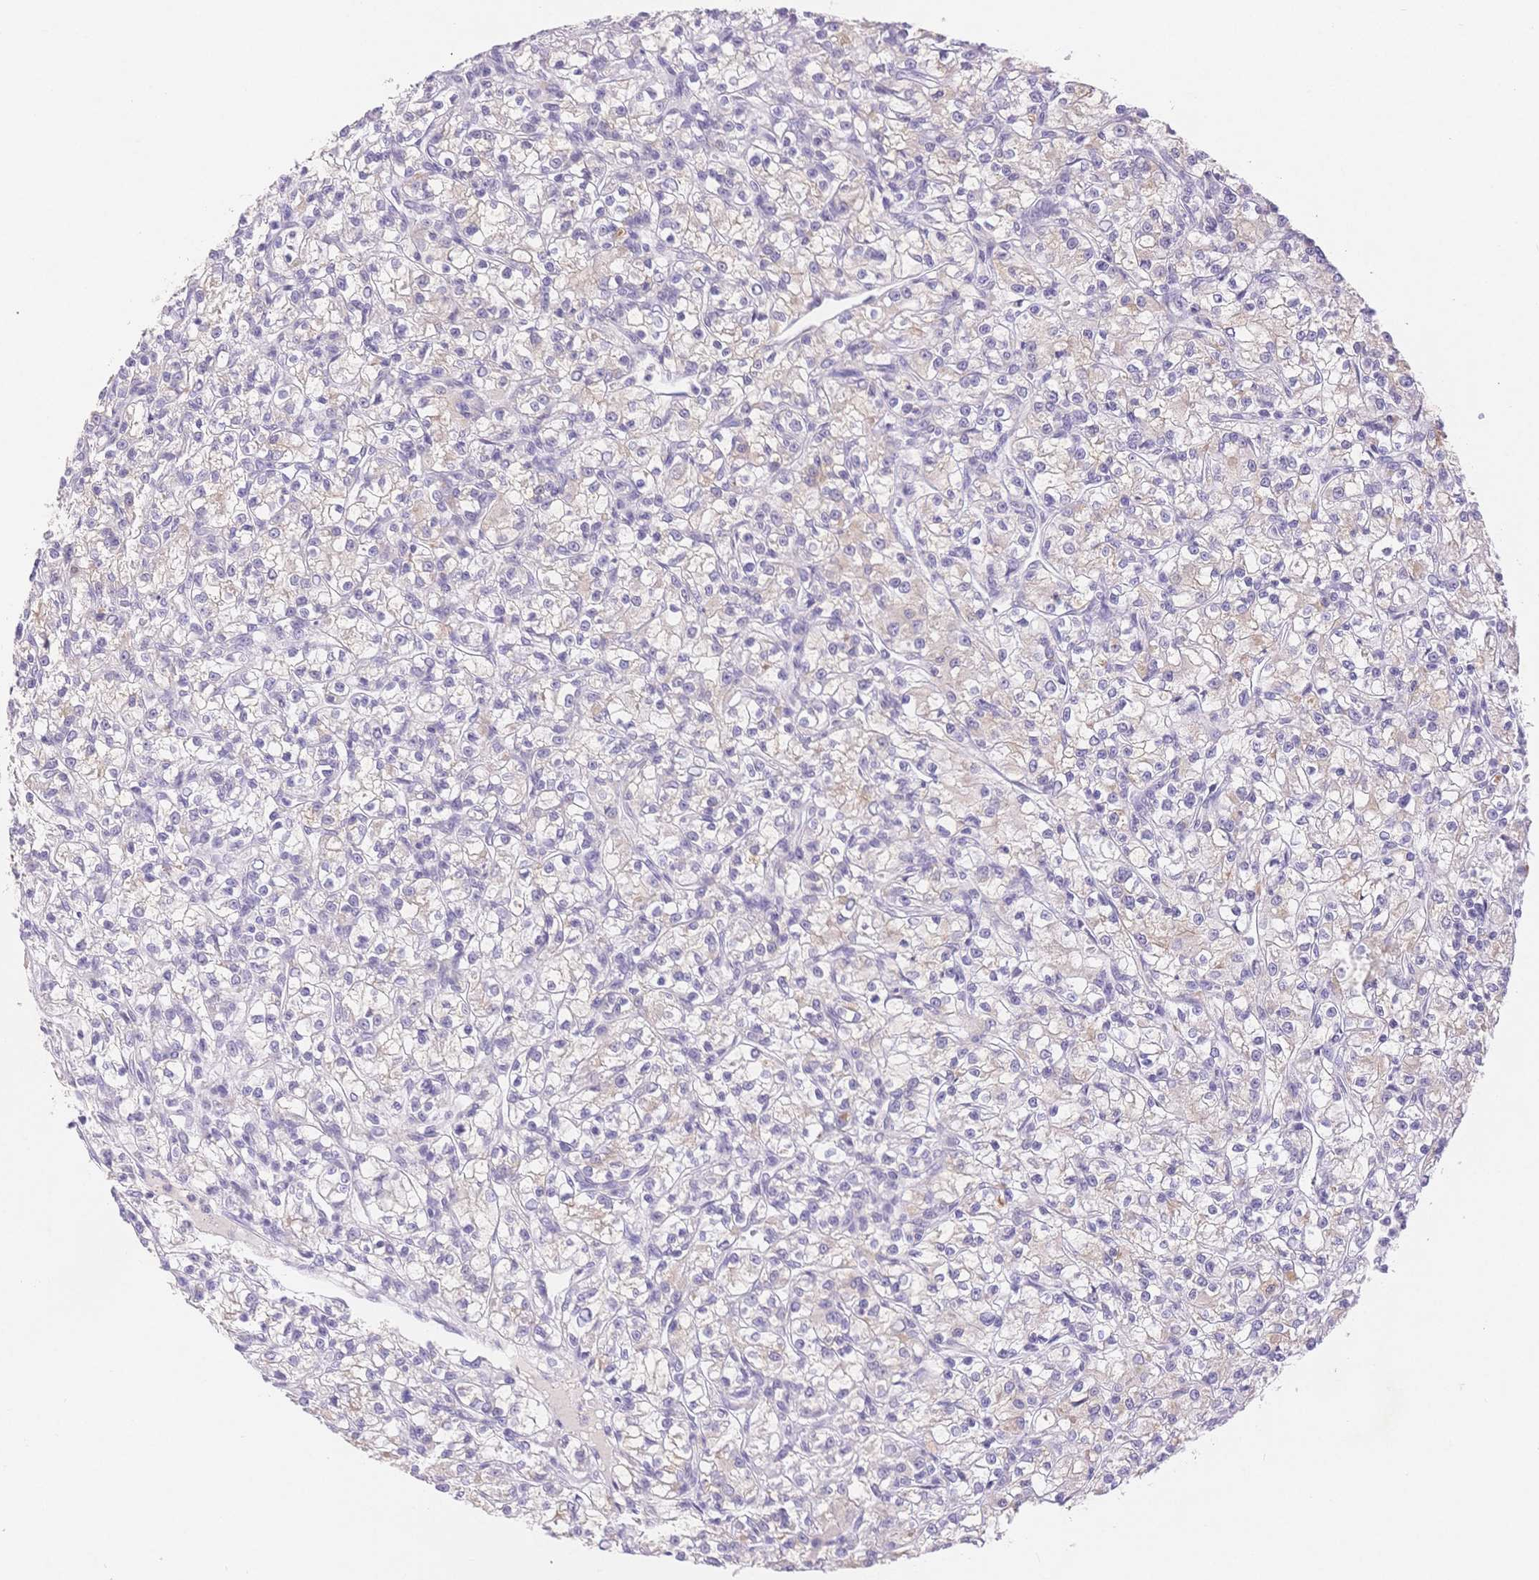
{"staining": {"intensity": "negative", "quantity": "none", "location": "none"}, "tissue": "renal cancer", "cell_type": "Tumor cells", "image_type": "cancer", "snomed": [{"axis": "morphology", "description": "Adenocarcinoma, NOS"}, {"axis": "topography", "description": "Kidney"}], "caption": "There is no significant expression in tumor cells of adenocarcinoma (renal). (DAB immunohistochemistry (IHC), high magnification).", "gene": "MYOM1", "patient": {"sex": "female", "age": 59}}